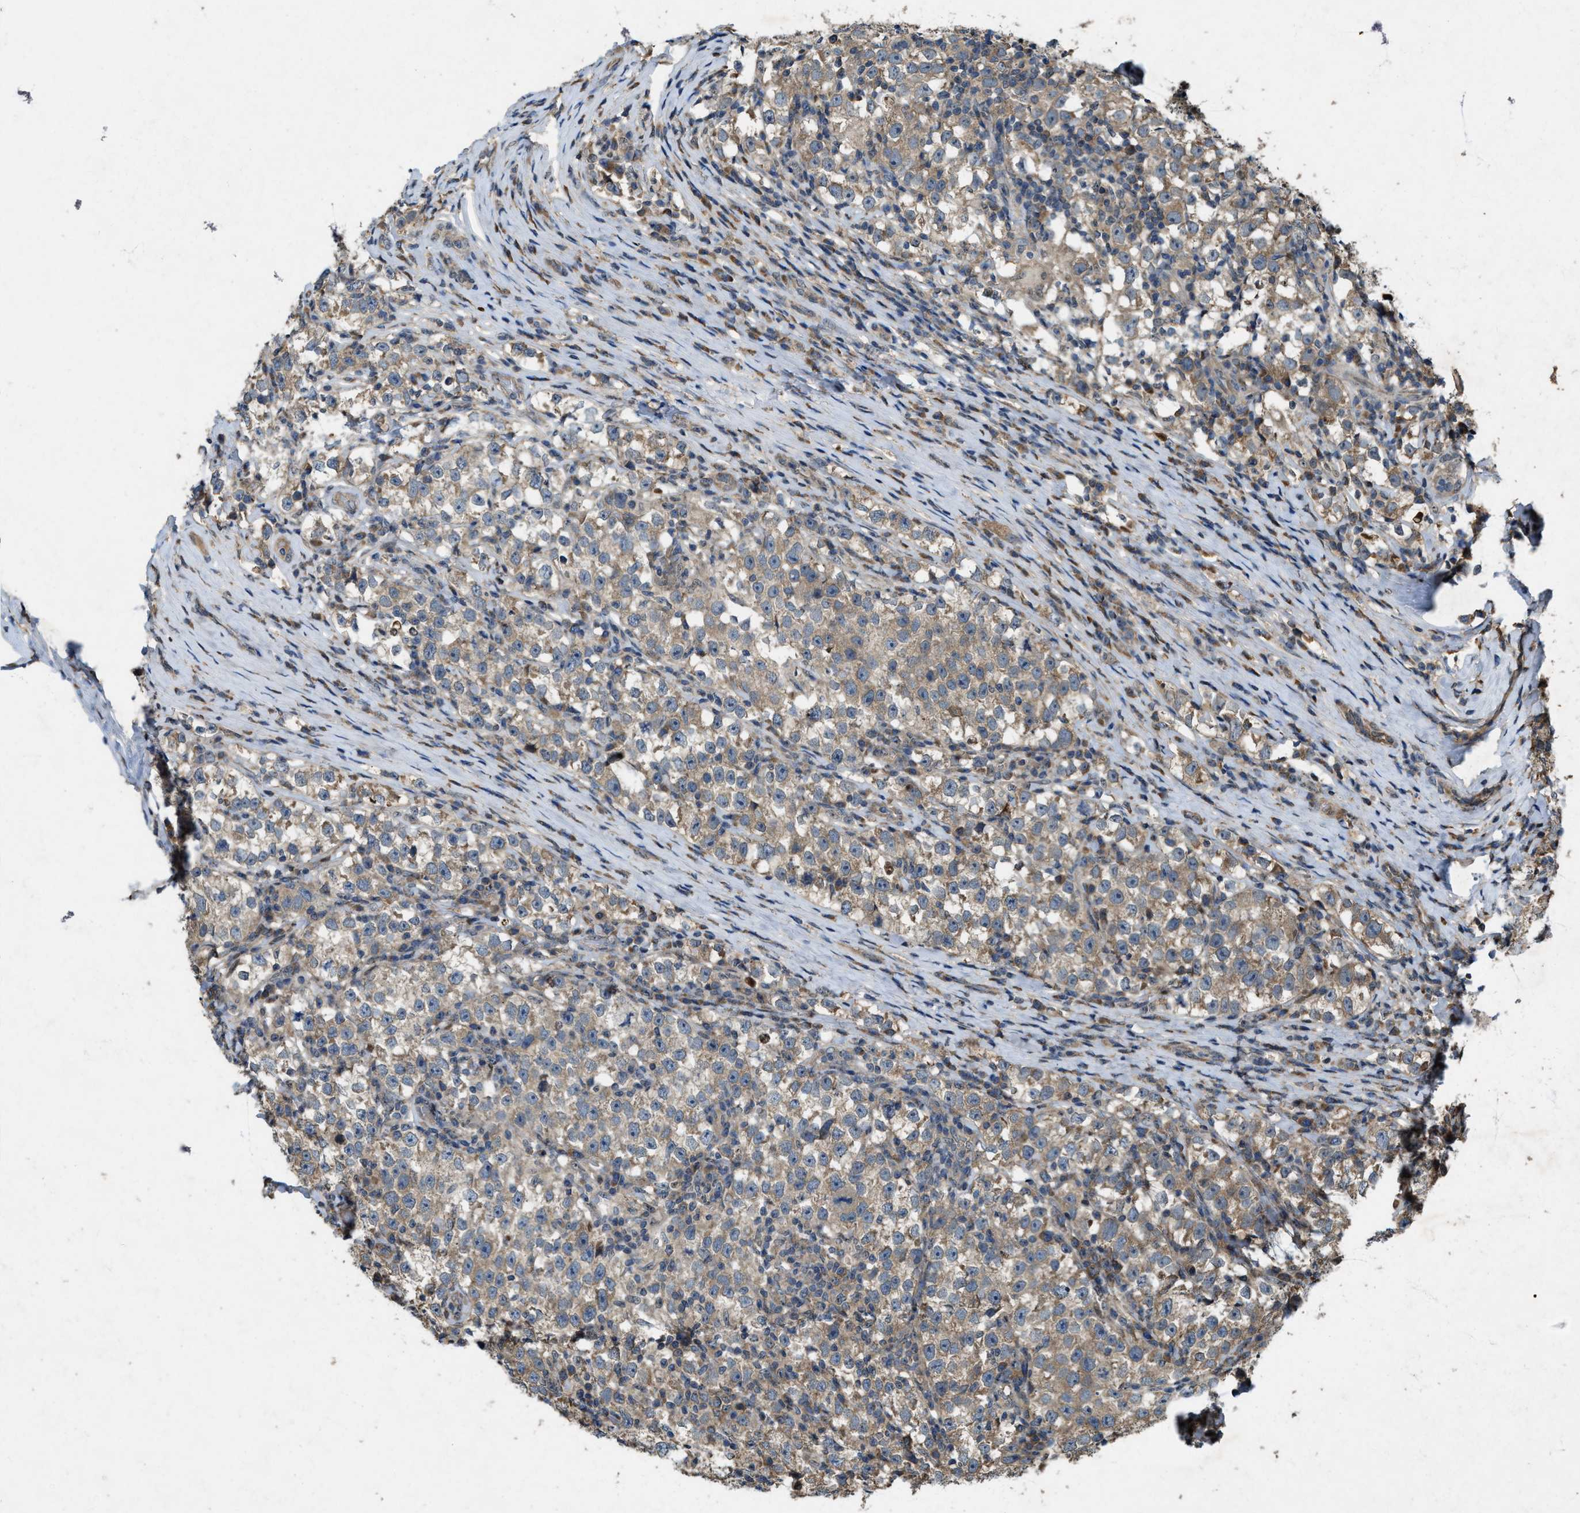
{"staining": {"intensity": "weak", "quantity": ">75%", "location": "cytoplasmic/membranous"}, "tissue": "testis cancer", "cell_type": "Tumor cells", "image_type": "cancer", "snomed": [{"axis": "morphology", "description": "Normal tissue, NOS"}, {"axis": "morphology", "description": "Seminoma, NOS"}, {"axis": "topography", "description": "Testis"}], "caption": "Human seminoma (testis) stained with a brown dye shows weak cytoplasmic/membranous positive expression in approximately >75% of tumor cells.", "gene": "PDP2", "patient": {"sex": "male", "age": 43}}